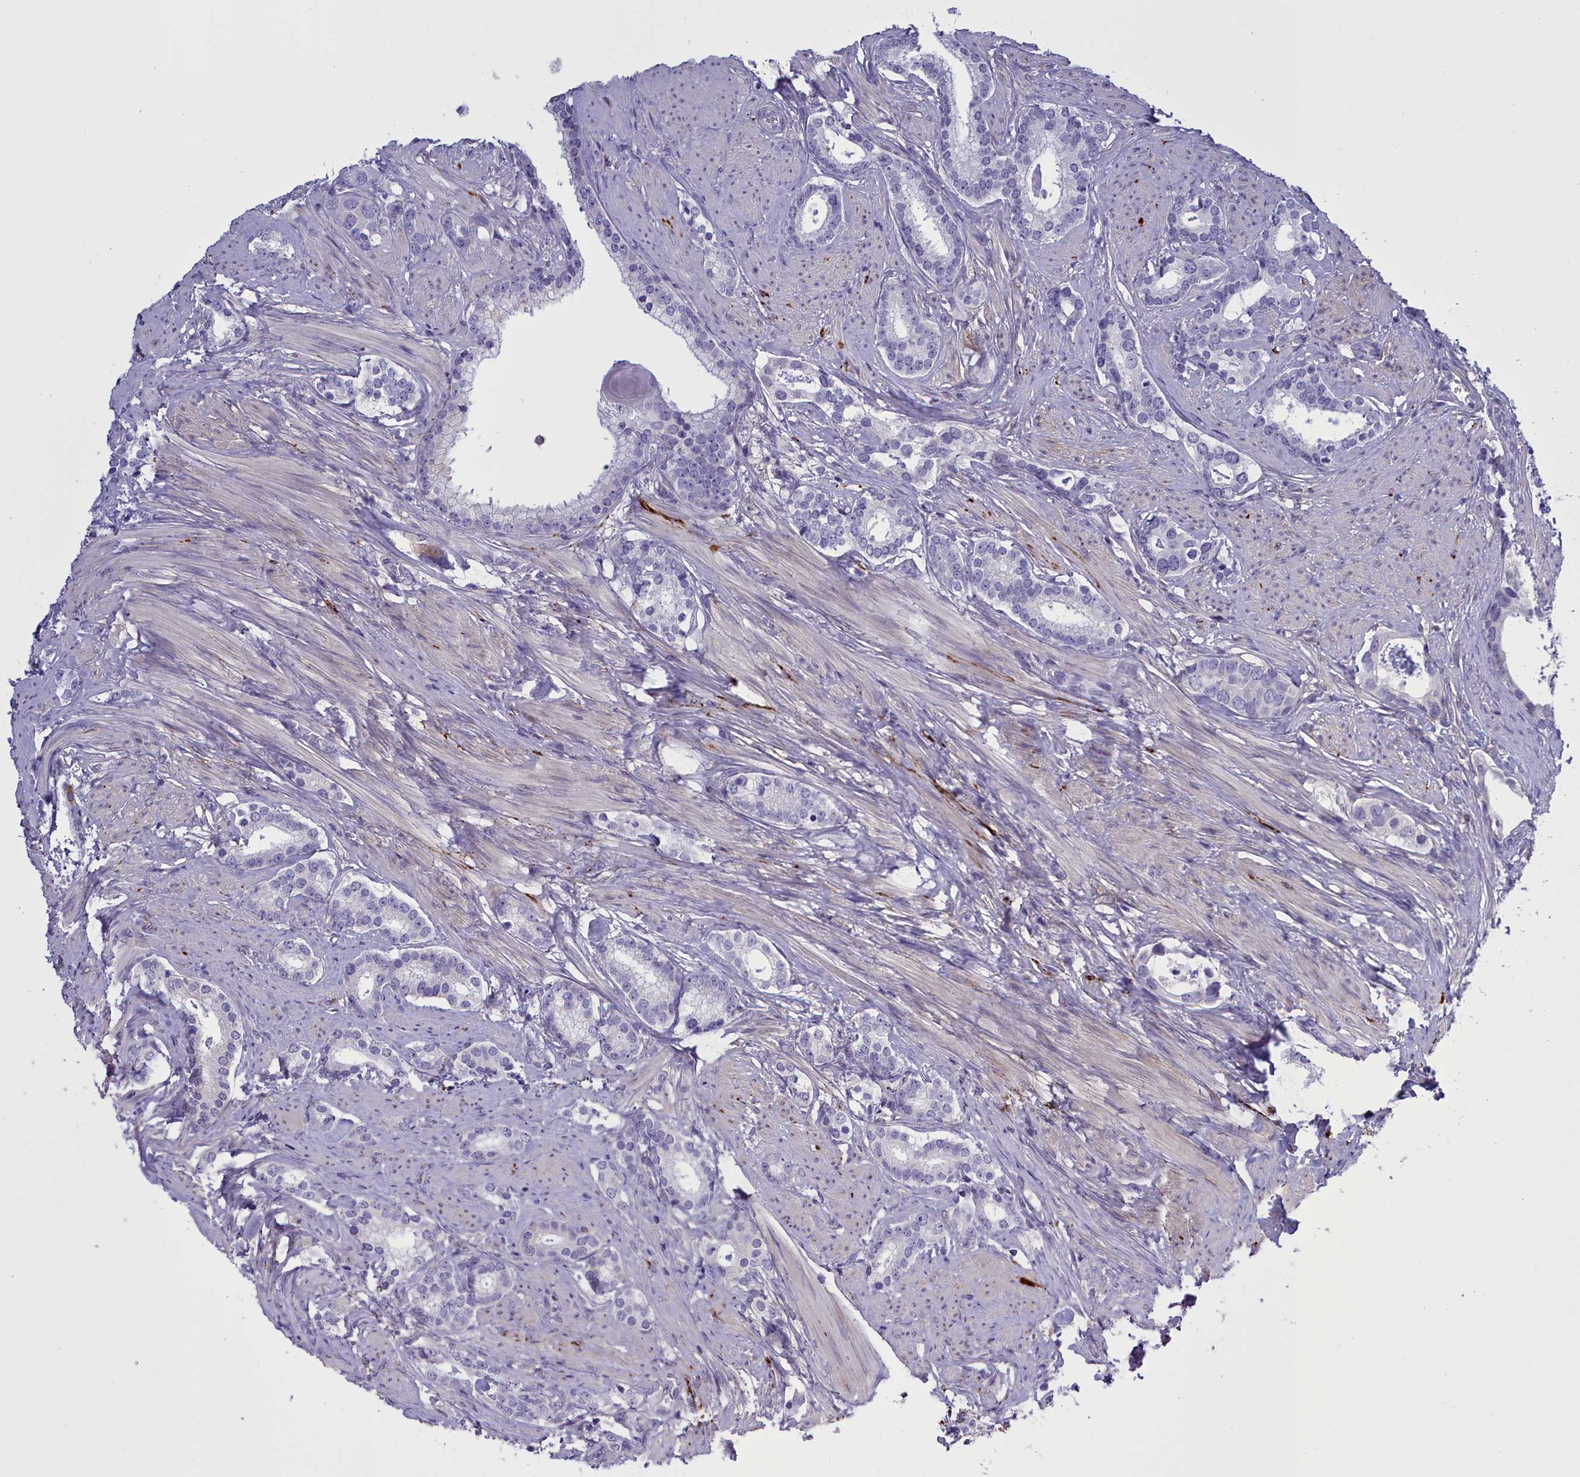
{"staining": {"intensity": "negative", "quantity": "none", "location": "none"}, "tissue": "prostate cancer", "cell_type": "Tumor cells", "image_type": "cancer", "snomed": [{"axis": "morphology", "description": "Adenocarcinoma, Low grade"}, {"axis": "topography", "description": "Prostate"}], "caption": "An immunohistochemistry photomicrograph of prostate cancer is shown. There is no staining in tumor cells of prostate cancer. (Stains: DAB (3,3'-diaminobenzidine) immunohistochemistry with hematoxylin counter stain, Microscopy: brightfield microscopy at high magnification).", "gene": "MAP6", "patient": {"sex": "male", "age": 71}}